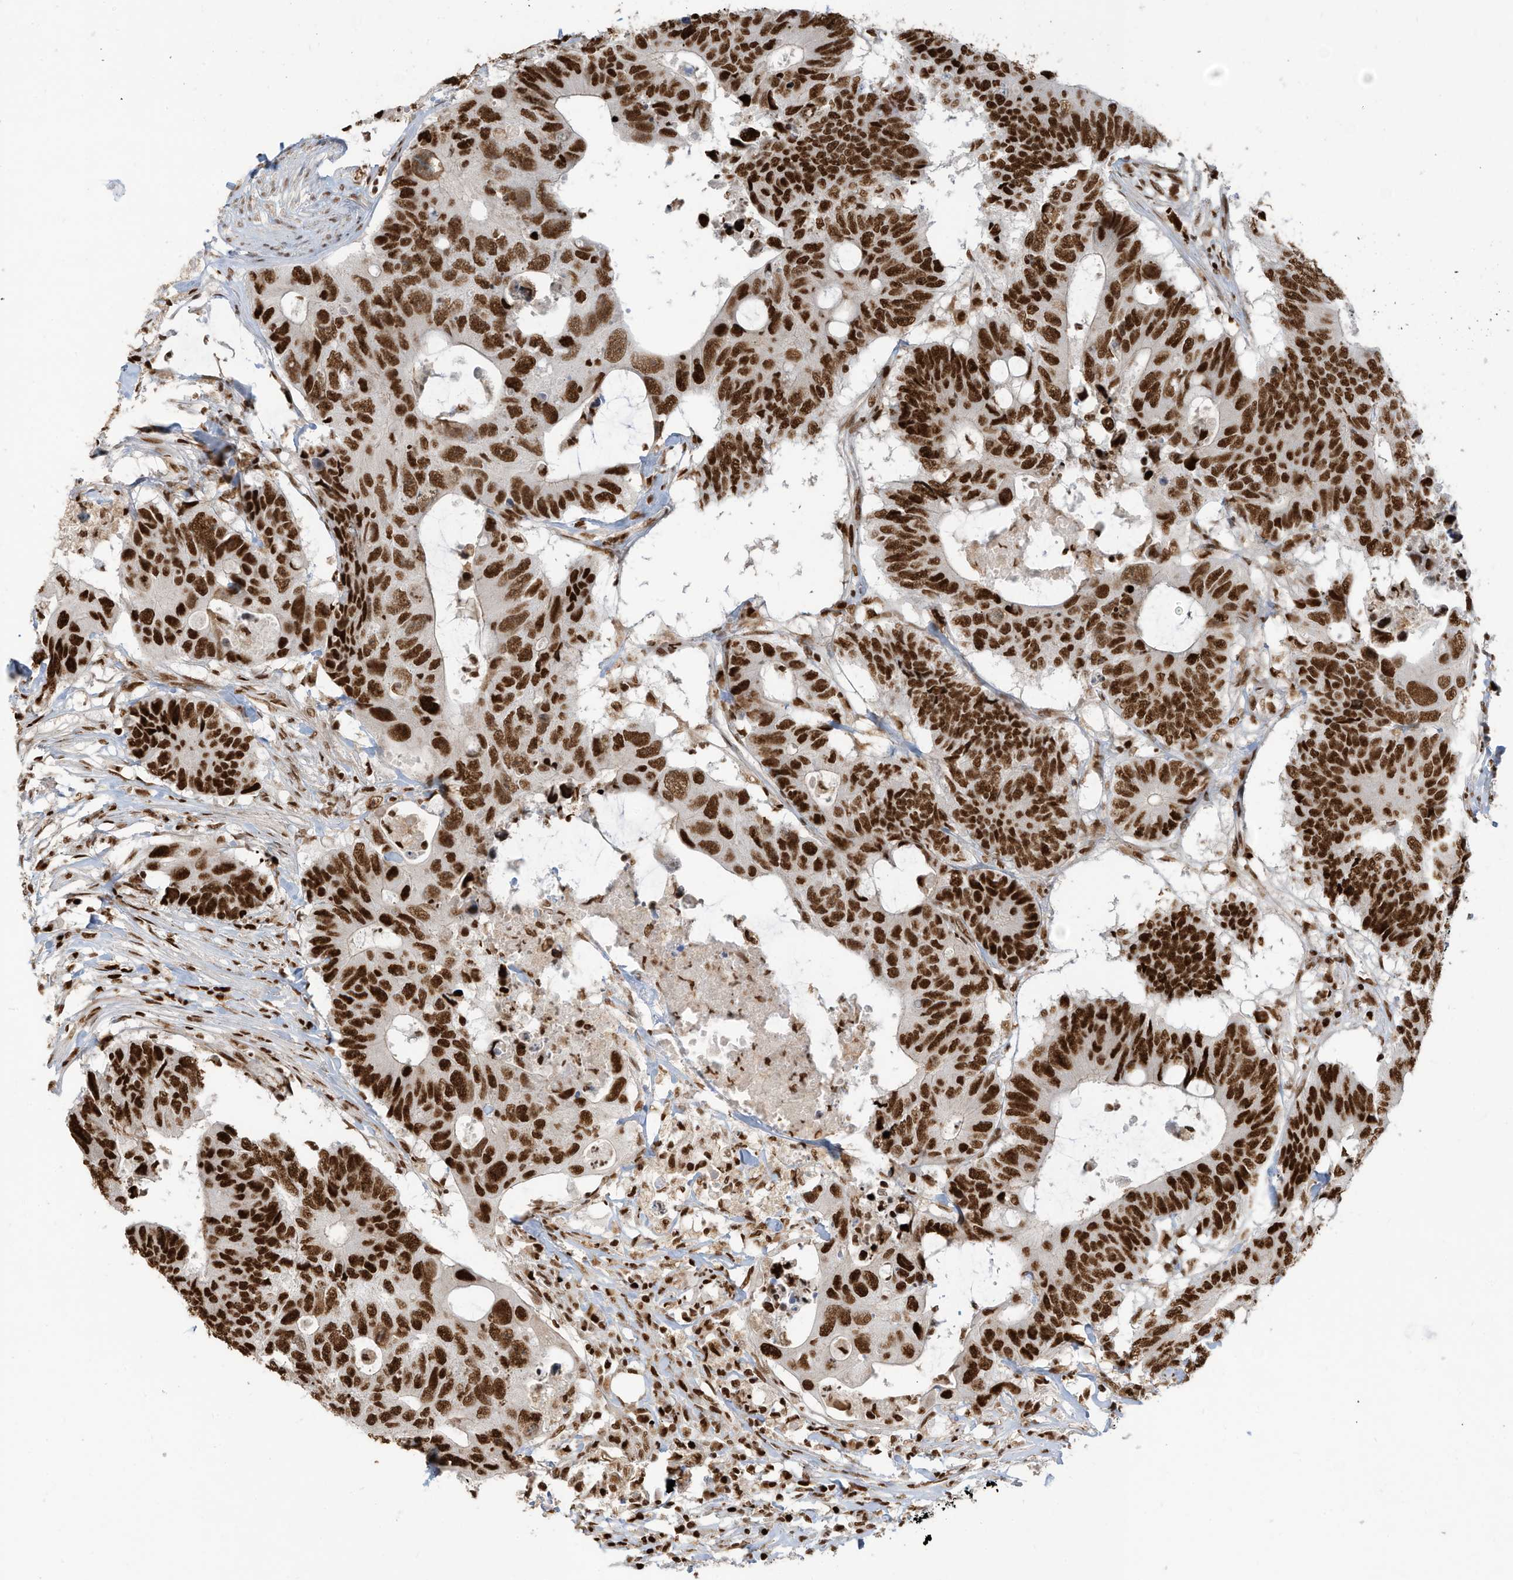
{"staining": {"intensity": "strong", "quantity": ">75%", "location": "nuclear"}, "tissue": "colorectal cancer", "cell_type": "Tumor cells", "image_type": "cancer", "snomed": [{"axis": "morphology", "description": "Adenocarcinoma, NOS"}, {"axis": "topography", "description": "Colon"}], "caption": "Protein staining exhibits strong nuclear expression in about >75% of tumor cells in adenocarcinoma (colorectal).", "gene": "SAMD15", "patient": {"sex": "male", "age": 71}}